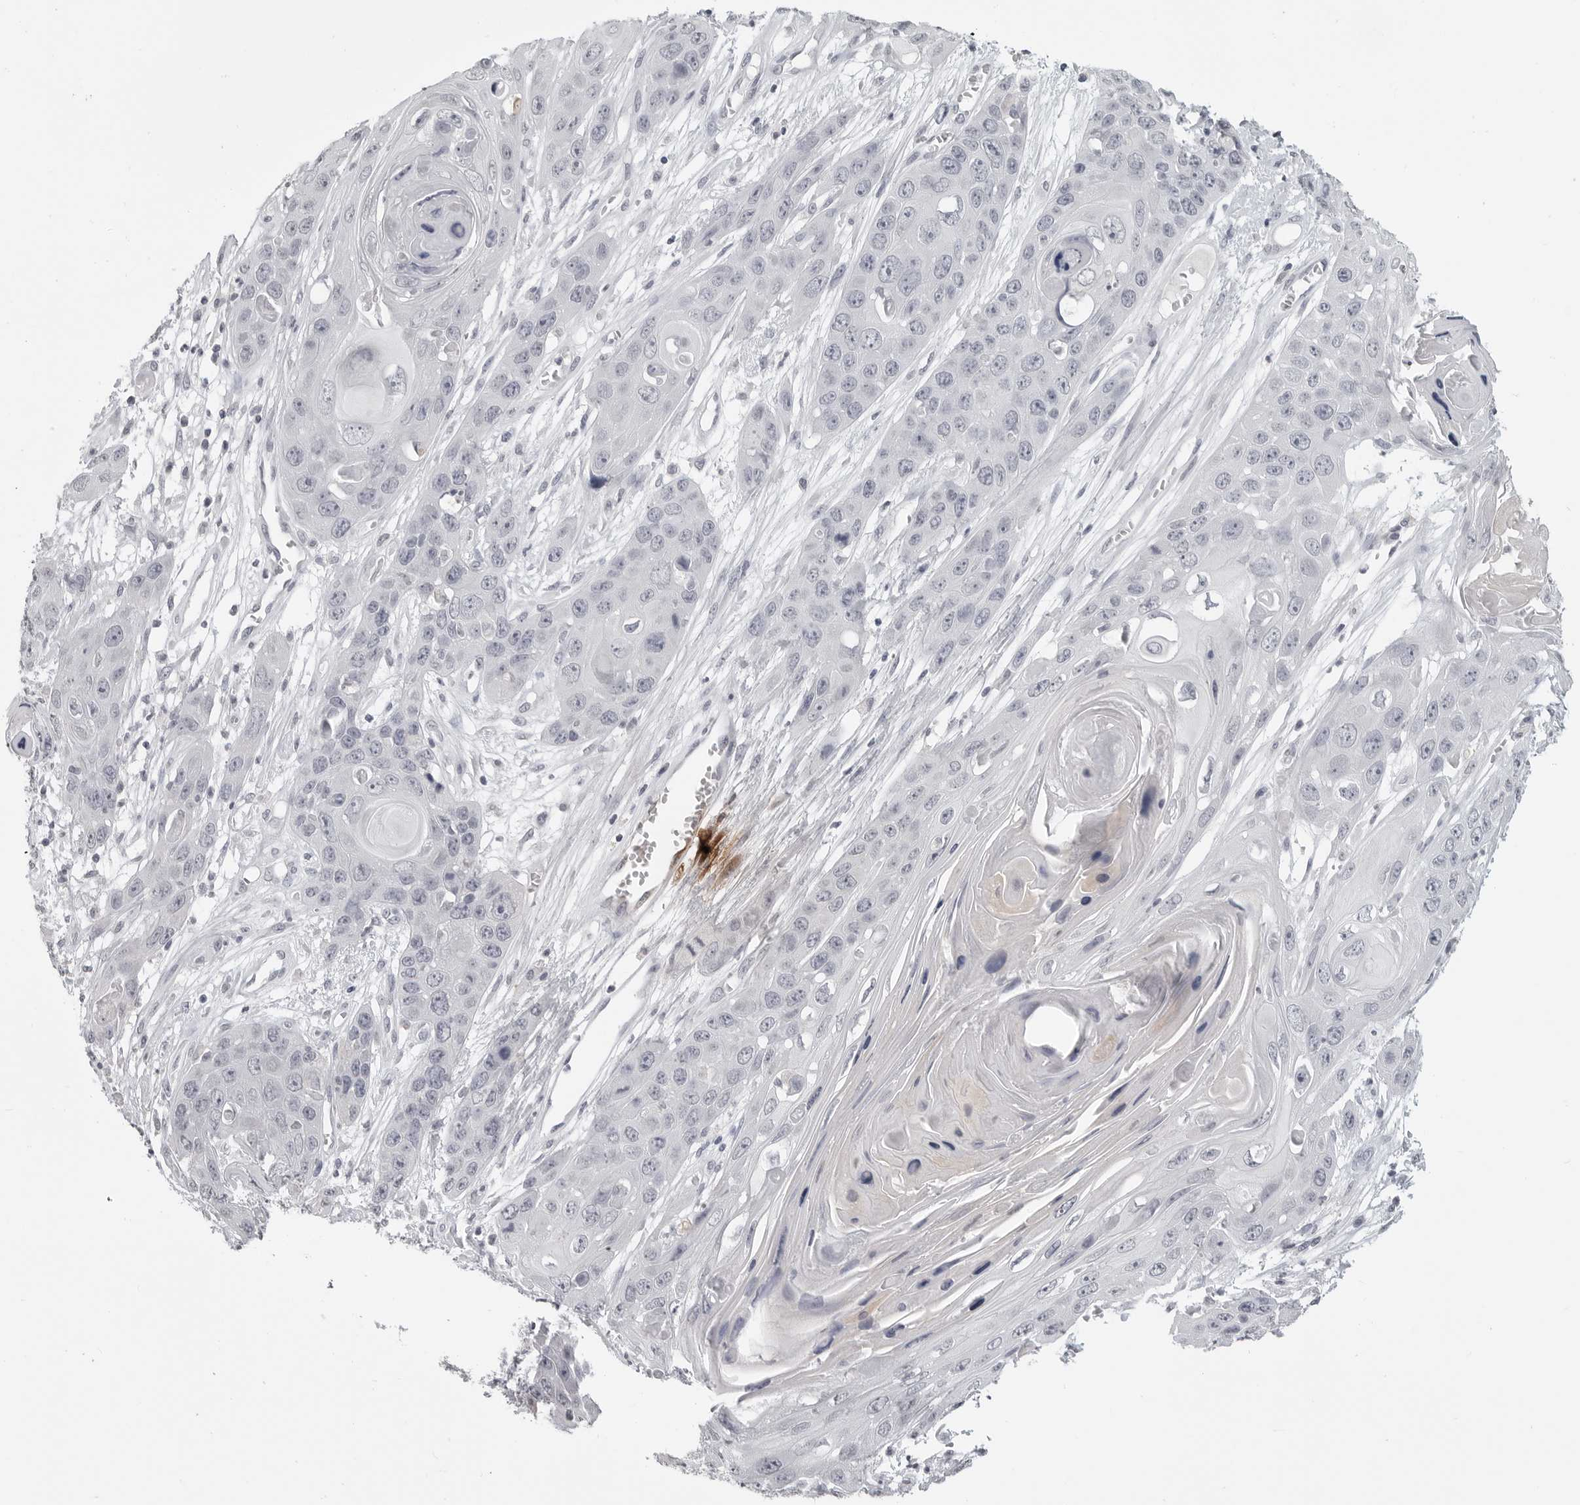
{"staining": {"intensity": "negative", "quantity": "none", "location": "none"}, "tissue": "skin cancer", "cell_type": "Tumor cells", "image_type": "cancer", "snomed": [{"axis": "morphology", "description": "Squamous cell carcinoma, NOS"}, {"axis": "topography", "description": "Skin"}], "caption": "Immunohistochemical staining of human skin cancer reveals no significant staining in tumor cells.", "gene": "PRSS1", "patient": {"sex": "male", "age": 55}}